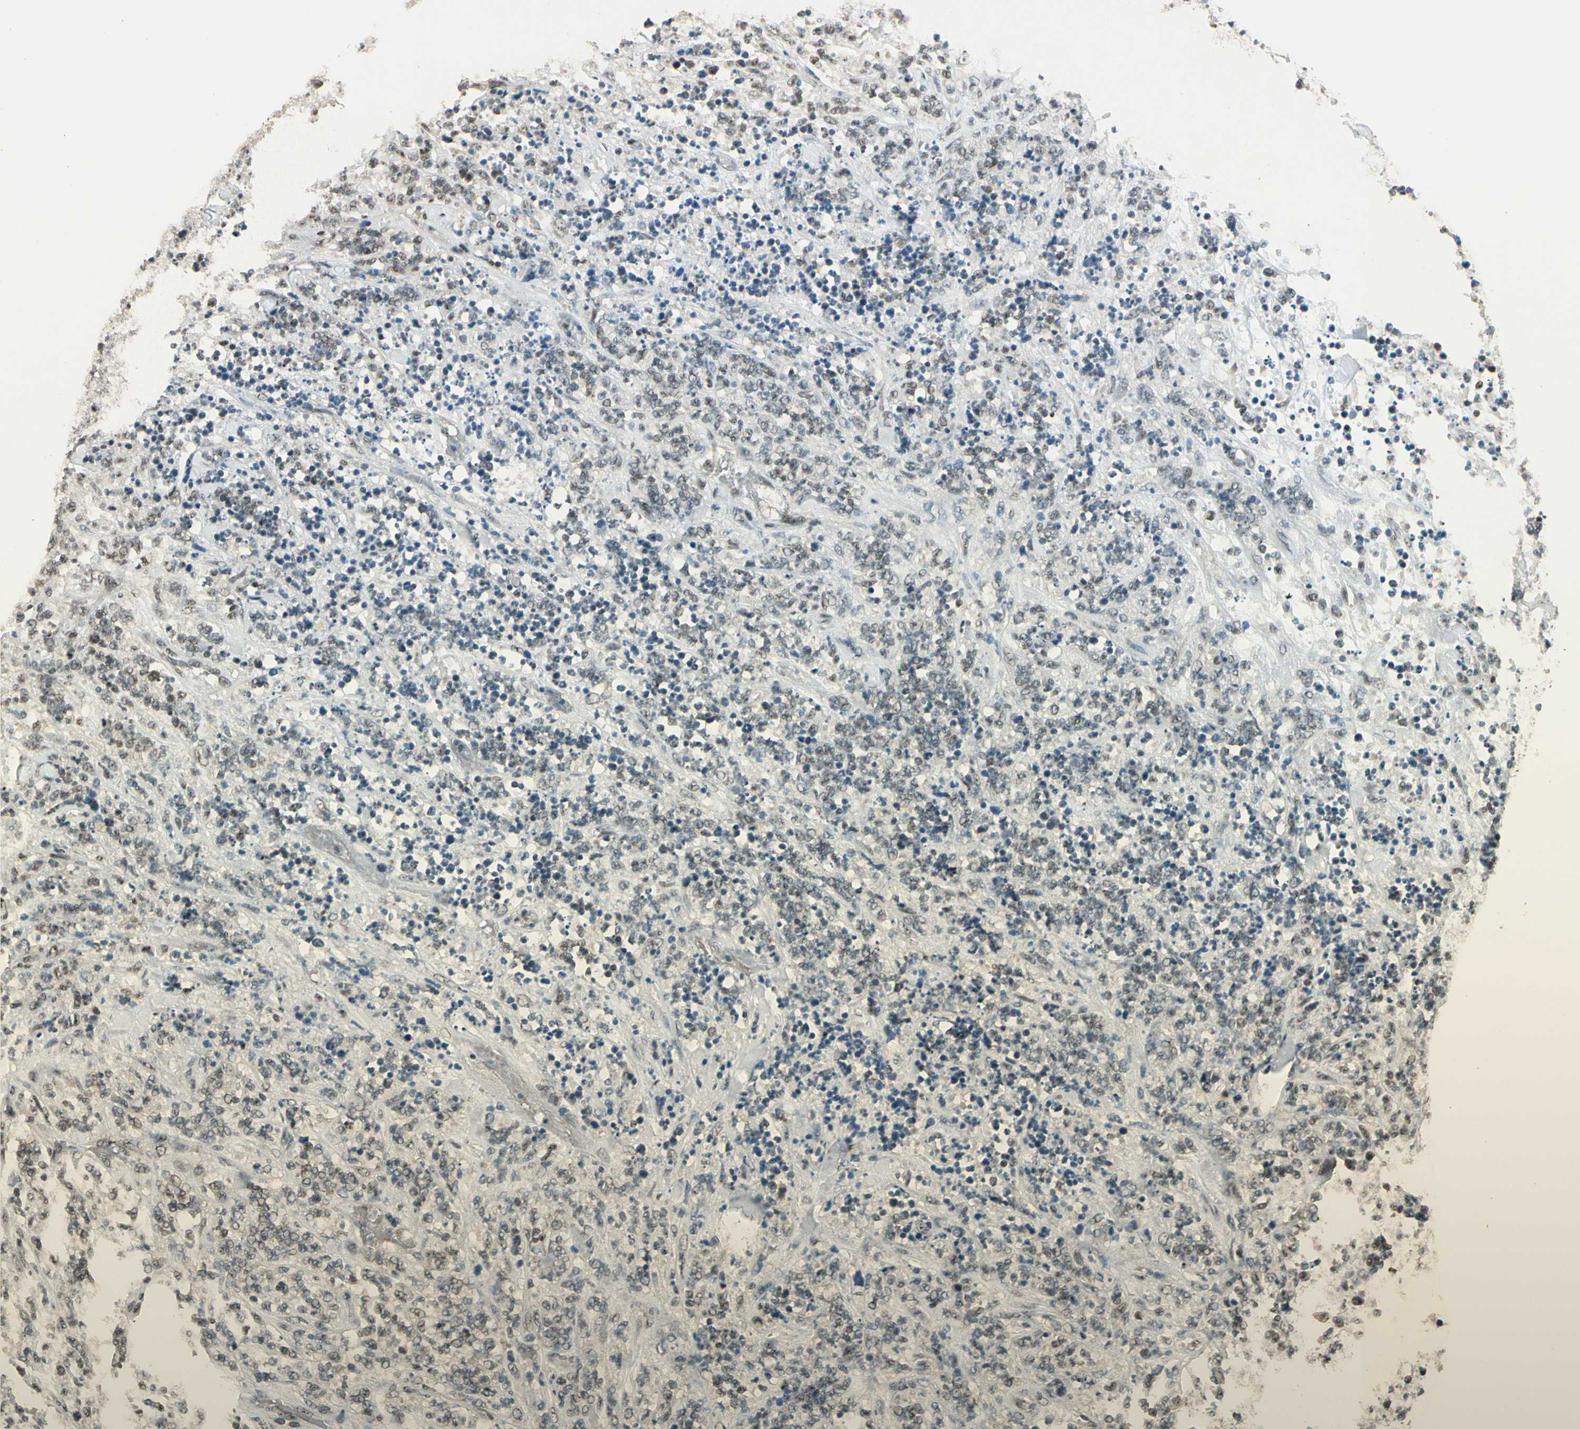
{"staining": {"intensity": "moderate", "quantity": "25%-75%", "location": "nuclear"}, "tissue": "lymphoma", "cell_type": "Tumor cells", "image_type": "cancer", "snomed": [{"axis": "morphology", "description": "Malignant lymphoma, non-Hodgkin's type, High grade"}, {"axis": "topography", "description": "Soft tissue"}], "caption": "Immunohistochemical staining of malignant lymphoma, non-Hodgkin's type (high-grade) displays medium levels of moderate nuclear expression in about 25%-75% of tumor cells. Using DAB (brown) and hematoxylin (blue) stains, captured at high magnification using brightfield microscopy.", "gene": "RBM25", "patient": {"sex": "male", "age": 18}}